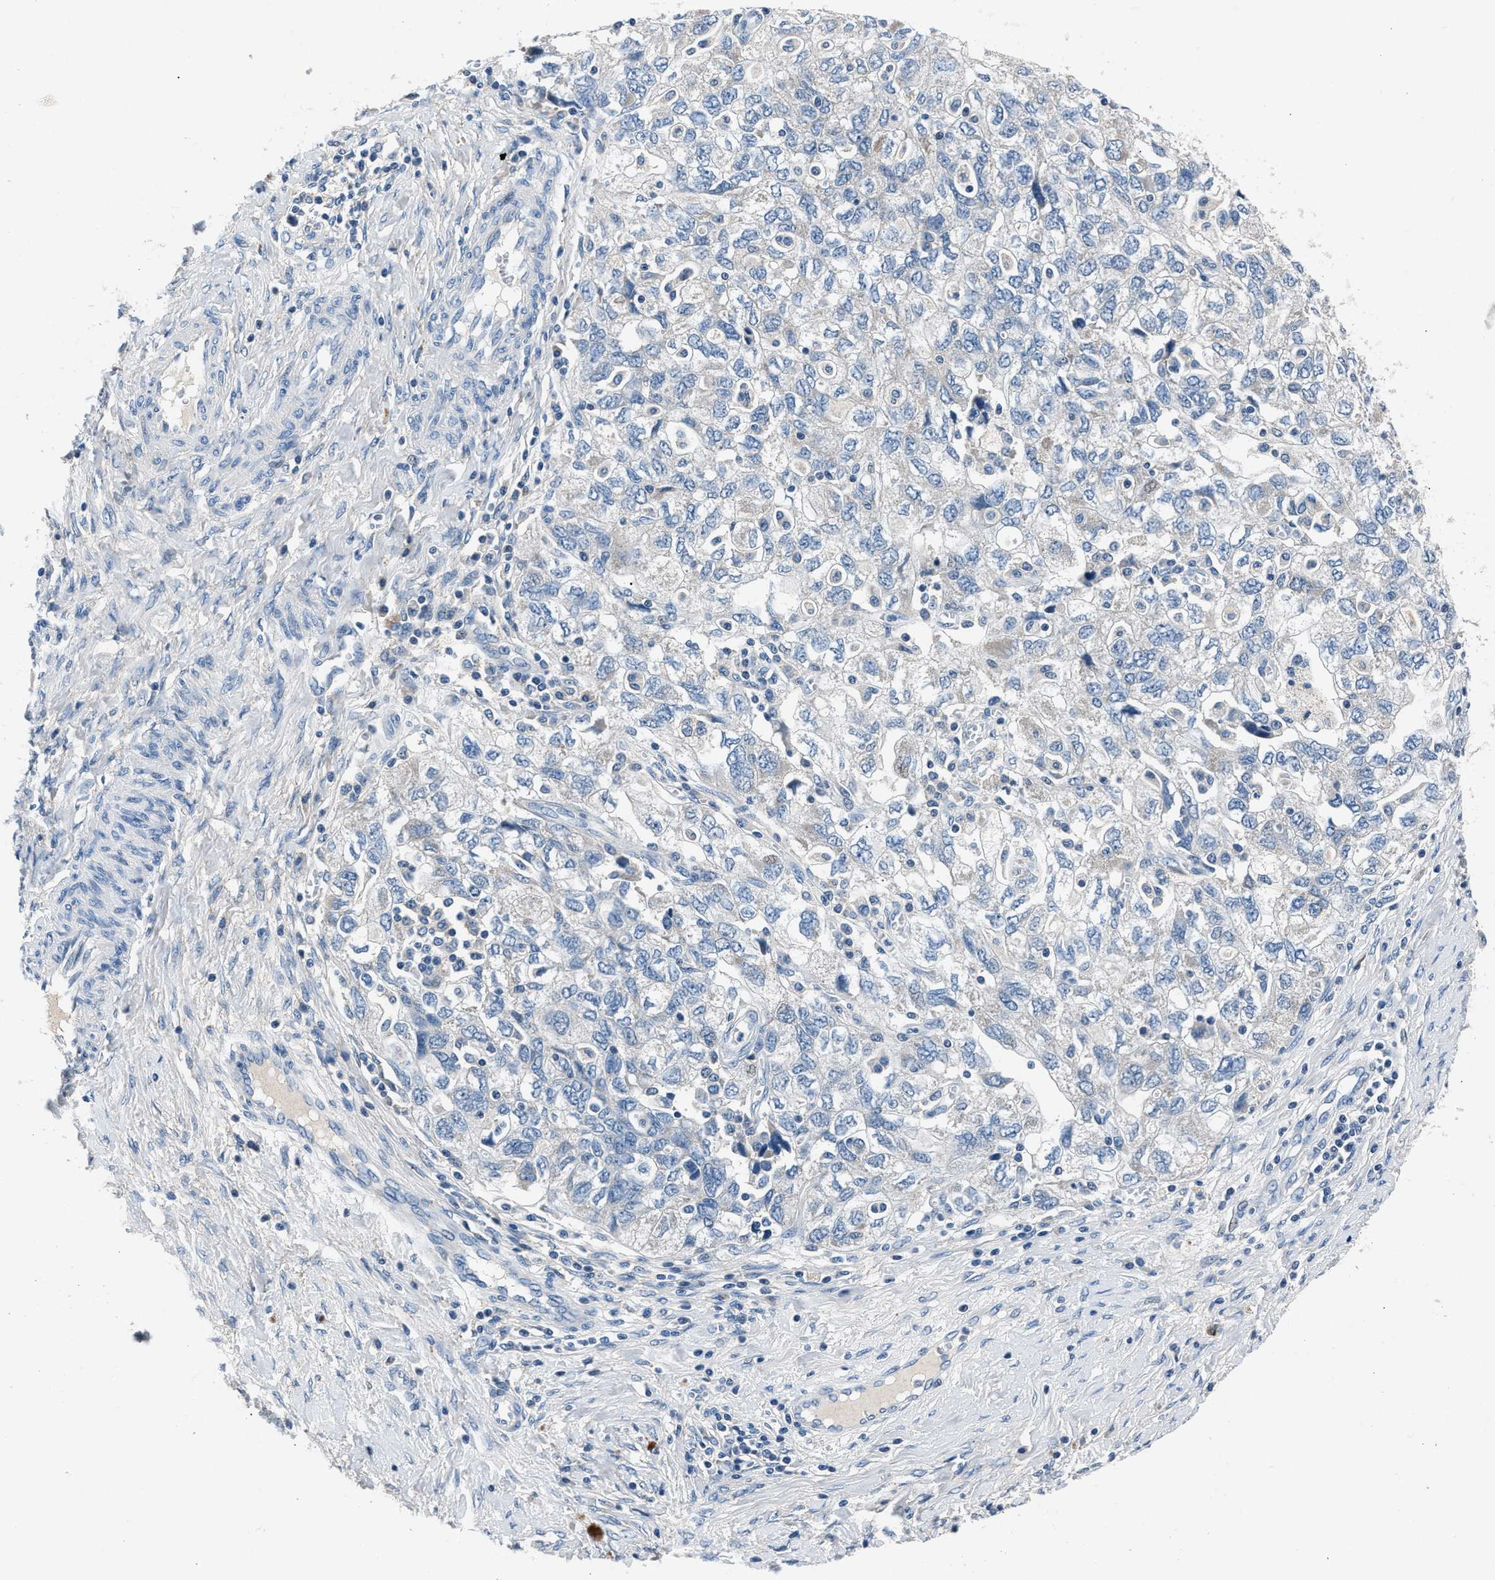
{"staining": {"intensity": "negative", "quantity": "none", "location": "none"}, "tissue": "ovarian cancer", "cell_type": "Tumor cells", "image_type": "cancer", "snomed": [{"axis": "morphology", "description": "Carcinoma, NOS"}, {"axis": "morphology", "description": "Cystadenocarcinoma, serous, NOS"}, {"axis": "topography", "description": "Ovary"}], "caption": "Tumor cells are negative for protein expression in human ovarian carcinoma. (IHC, brightfield microscopy, high magnification).", "gene": "DENND6B", "patient": {"sex": "female", "age": 69}}